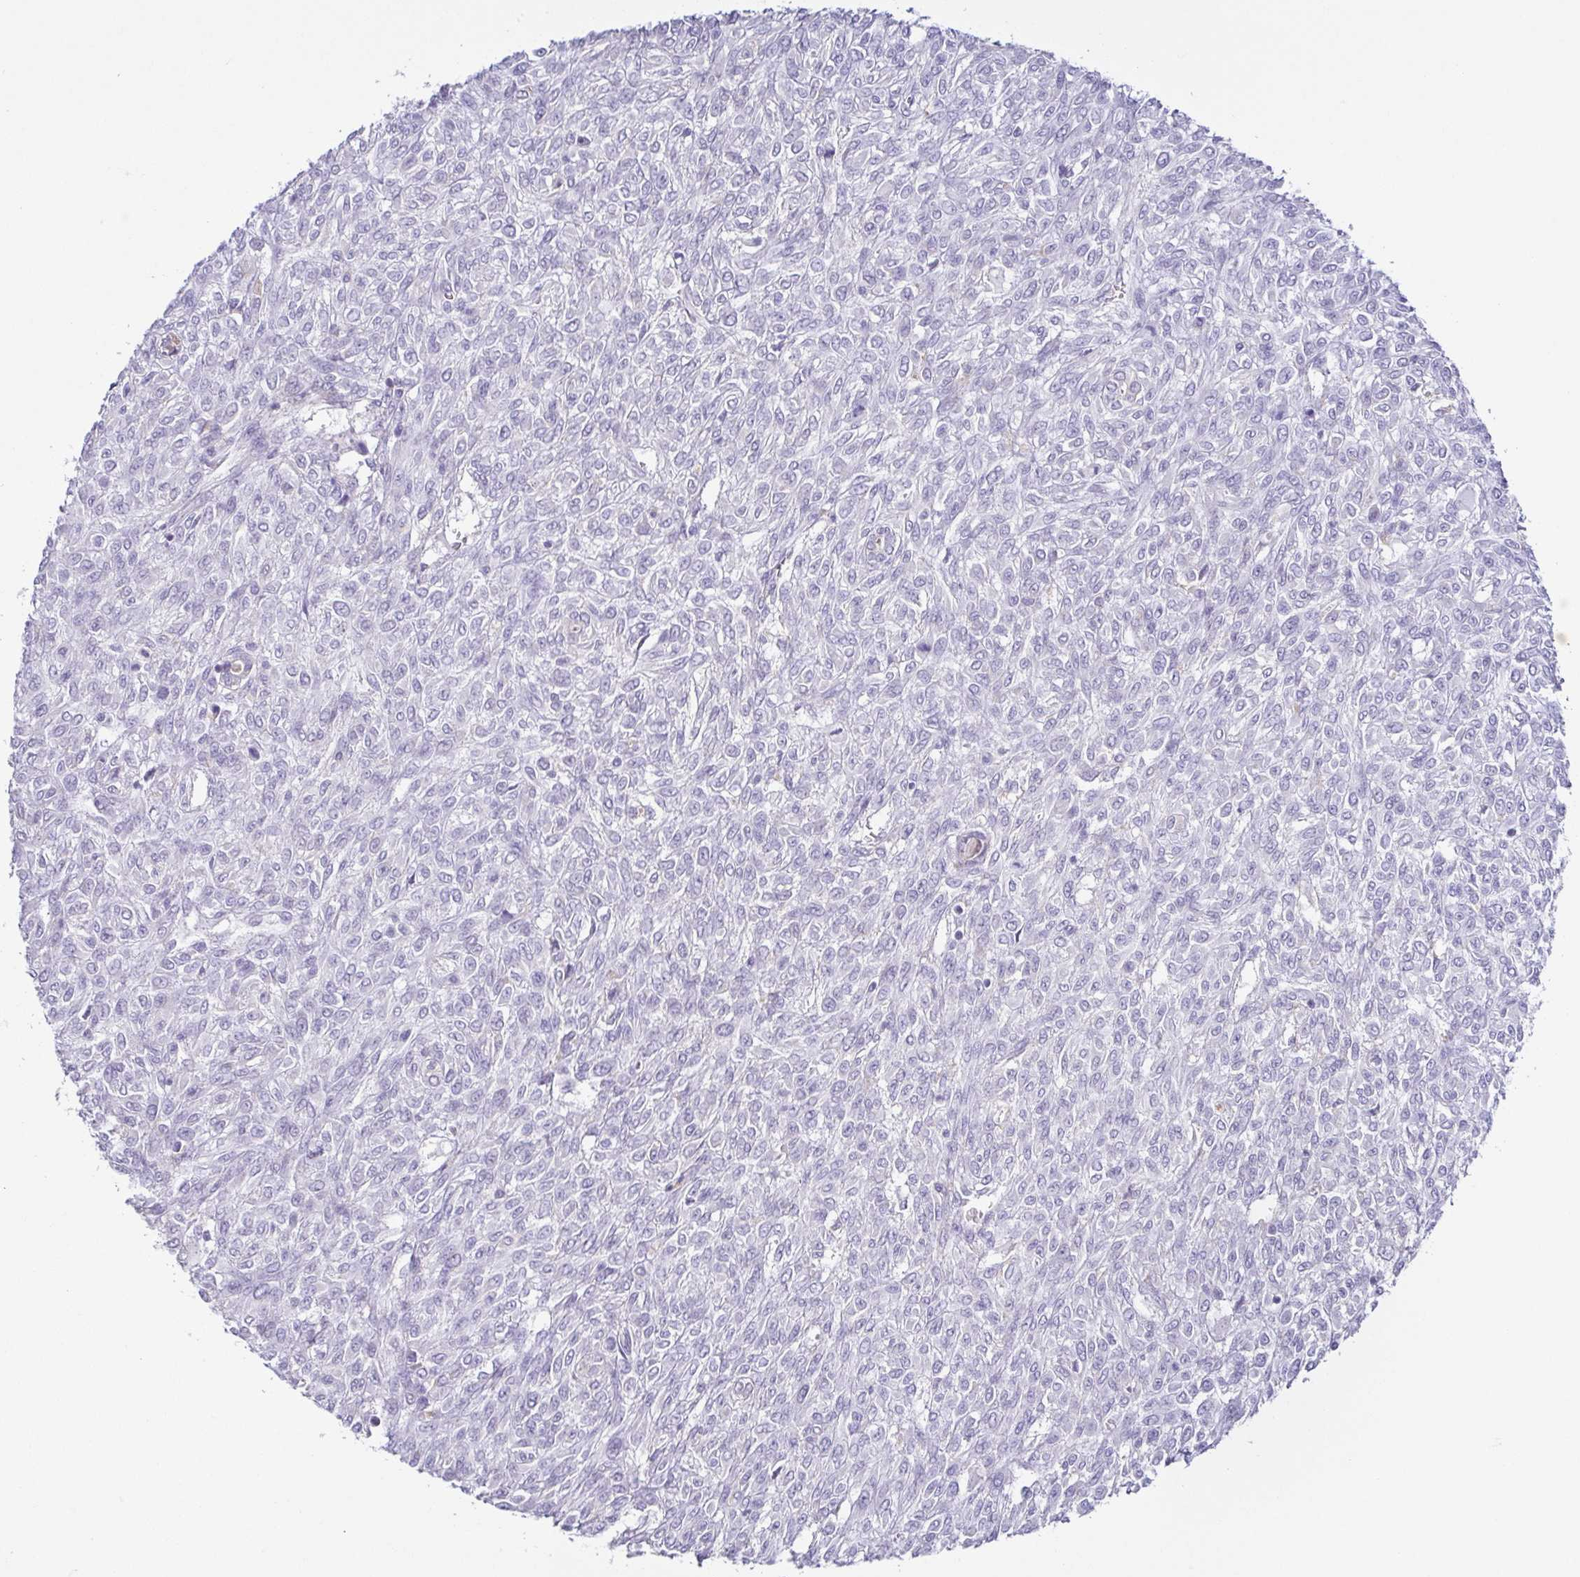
{"staining": {"intensity": "negative", "quantity": "none", "location": "none"}, "tissue": "renal cancer", "cell_type": "Tumor cells", "image_type": "cancer", "snomed": [{"axis": "morphology", "description": "Adenocarcinoma, NOS"}, {"axis": "topography", "description": "Kidney"}], "caption": "The IHC histopathology image has no significant positivity in tumor cells of renal cancer (adenocarcinoma) tissue. (Brightfield microscopy of DAB (3,3'-diaminobenzidine) IHC at high magnification).", "gene": "ATP6V1G2", "patient": {"sex": "male", "age": 58}}